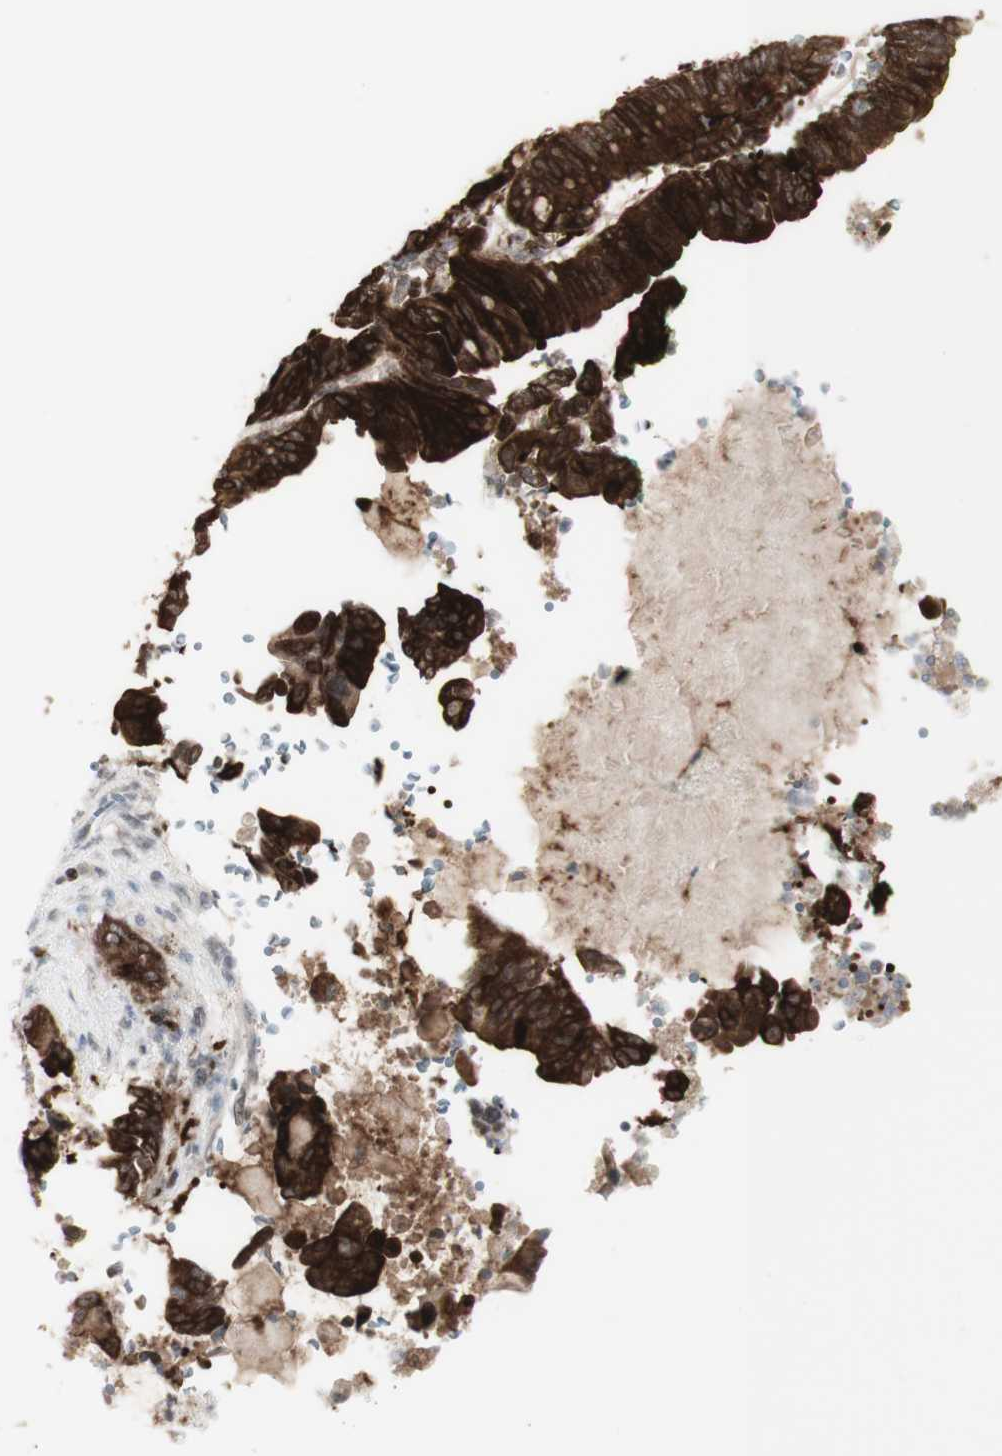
{"staining": {"intensity": "strong", "quantity": ">75%", "location": "cytoplasmic/membranous"}, "tissue": "pancreatic cancer", "cell_type": "Tumor cells", "image_type": "cancer", "snomed": [{"axis": "morphology", "description": "Adenocarcinoma, NOS"}, {"axis": "topography", "description": "Pancreas"}], "caption": "This micrograph demonstrates immunohistochemistry (IHC) staining of pancreatic adenocarcinoma, with high strong cytoplasmic/membranous staining in approximately >75% of tumor cells.", "gene": "C1orf116", "patient": {"sex": "male", "age": 70}}